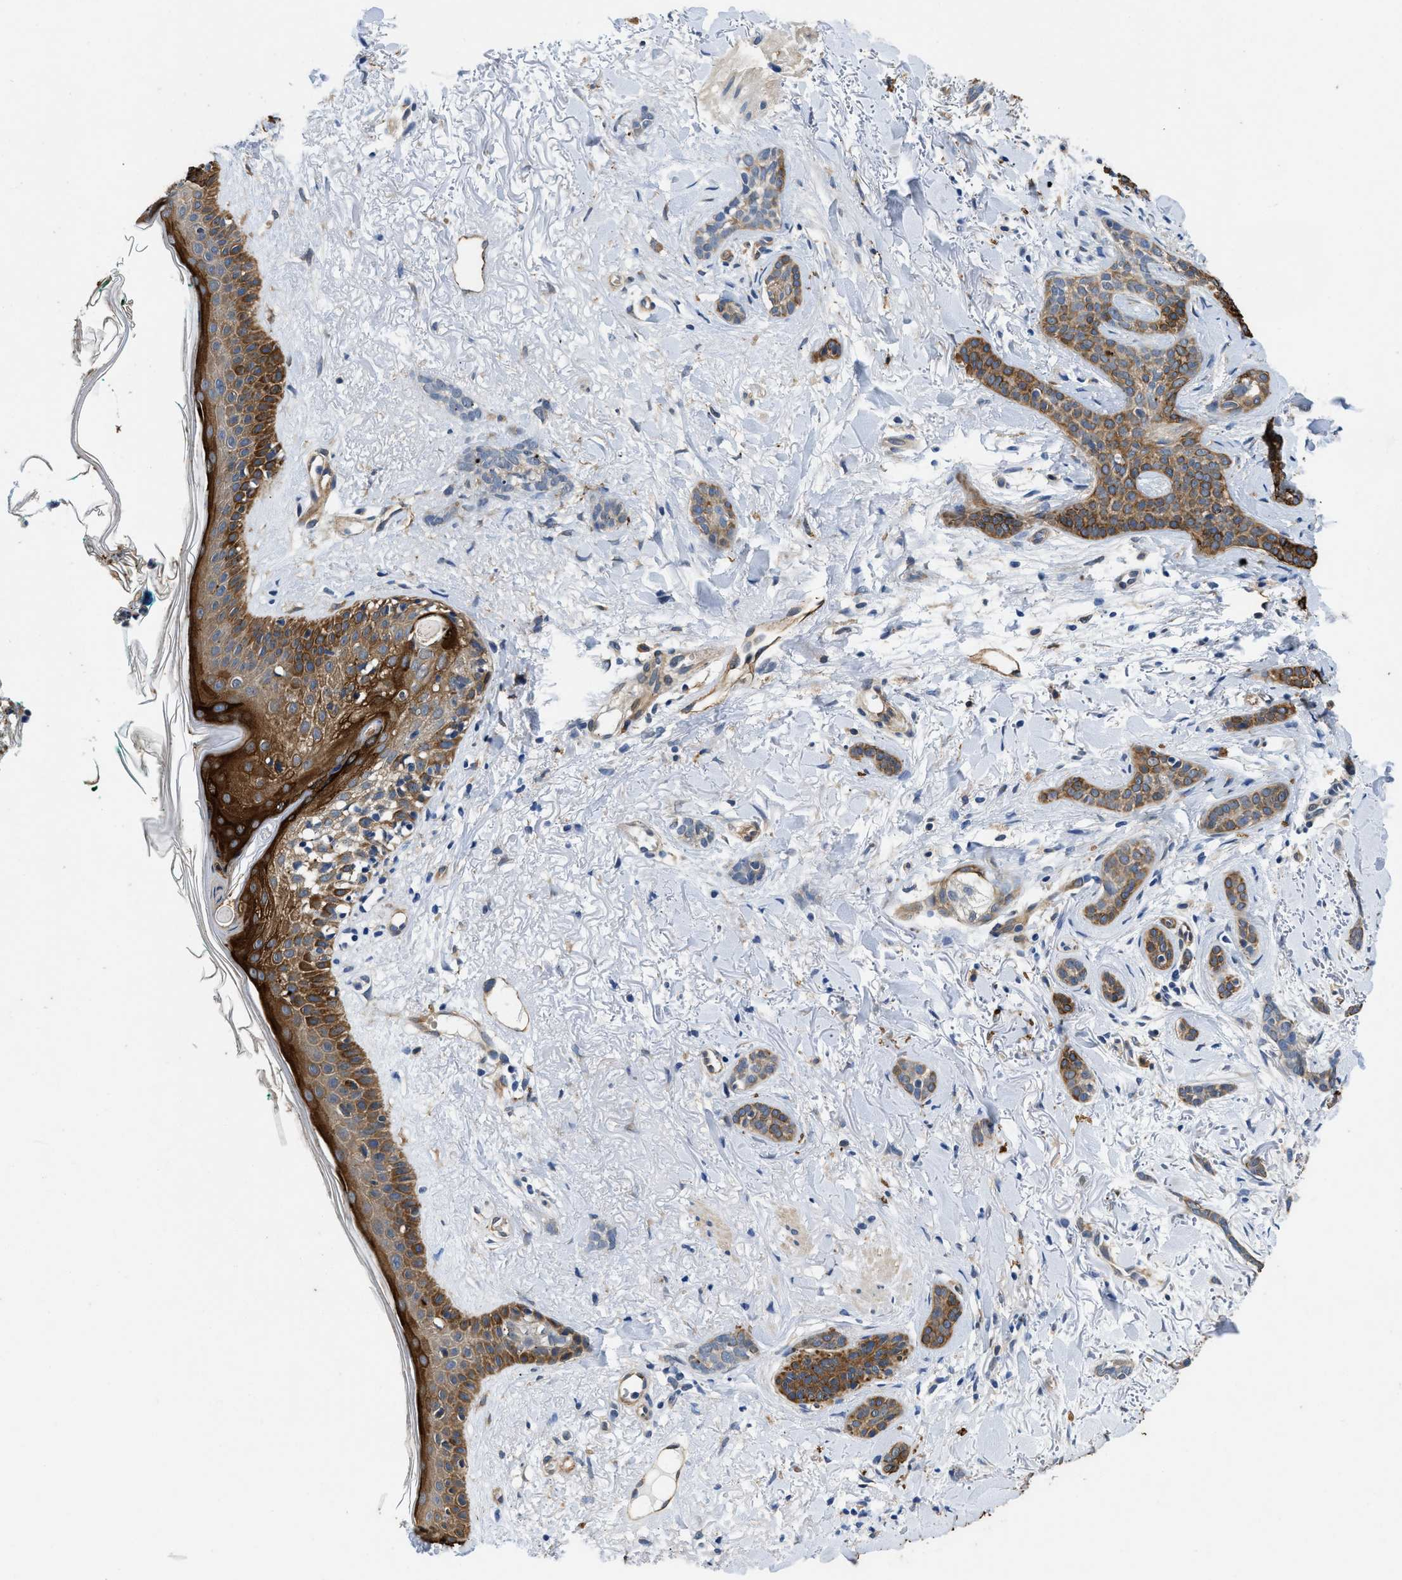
{"staining": {"intensity": "moderate", "quantity": "25%-75%", "location": "cytoplasmic/membranous"}, "tissue": "skin cancer", "cell_type": "Tumor cells", "image_type": "cancer", "snomed": [{"axis": "morphology", "description": "Basal cell carcinoma"}, {"axis": "morphology", "description": "Adnexal tumor, benign"}, {"axis": "topography", "description": "Skin"}], "caption": "Skin benign adnexal tumor tissue exhibits moderate cytoplasmic/membranous positivity in approximately 25%-75% of tumor cells, visualized by immunohistochemistry. The protein is stained brown, and the nuclei are stained in blue (DAB (3,3'-diaminobenzidine) IHC with brightfield microscopy, high magnification).", "gene": "RAPH1", "patient": {"sex": "female", "age": 42}}